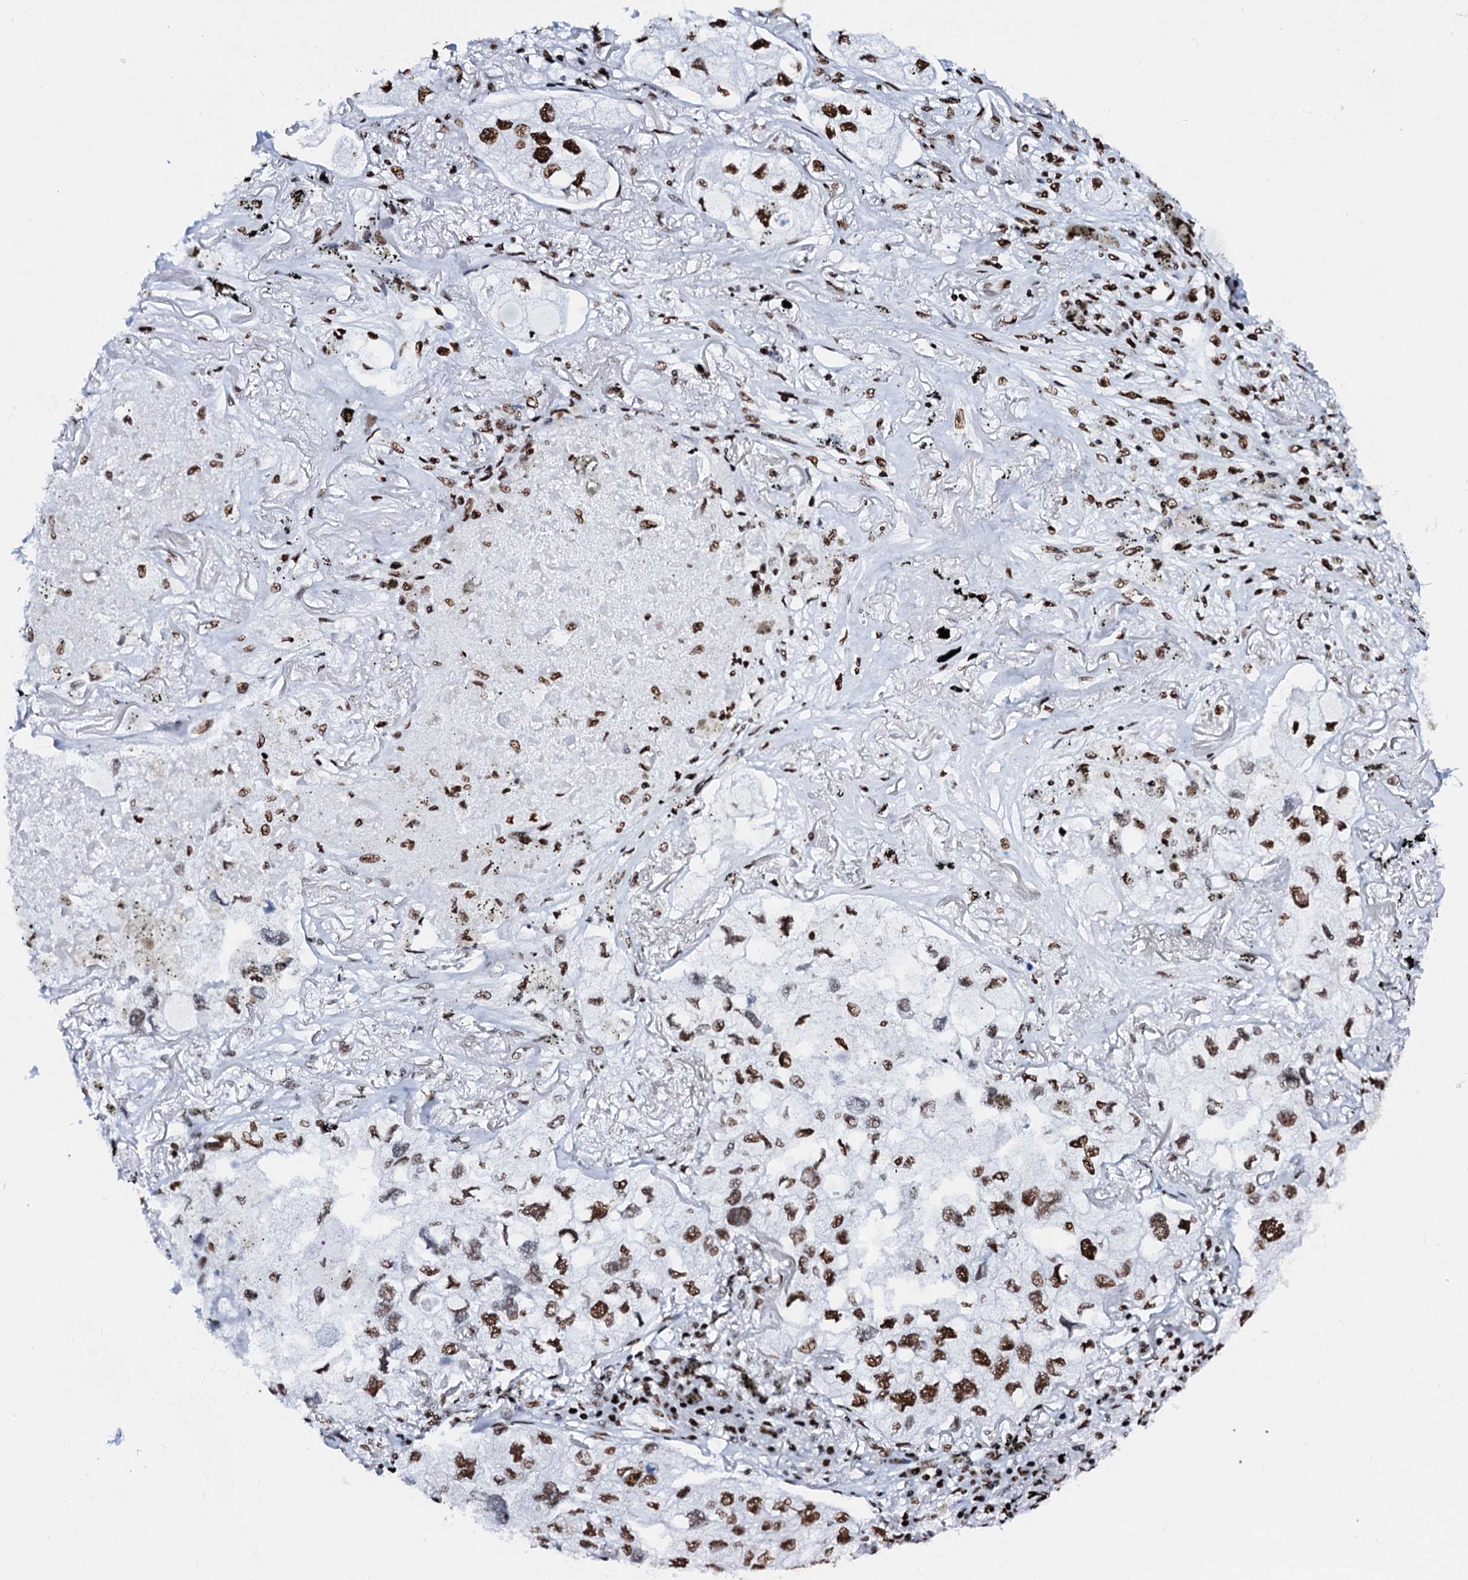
{"staining": {"intensity": "strong", "quantity": ">75%", "location": "nuclear"}, "tissue": "lung cancer", "cell_type": "Tumor cells", "image_type": "cancer", "snomed": [{"axis": "morphology", "description": "Adenocarcinoma, NOS"}, {"axis": "topography", "description": "Lung"}], "caption": "This photomicrograph displays IHC staining of human lung cancer, with high strong nuclear staining in about >75% of tumor cells.", "gene": "RALY", "patient": {"sex": "male", "age": 65}}